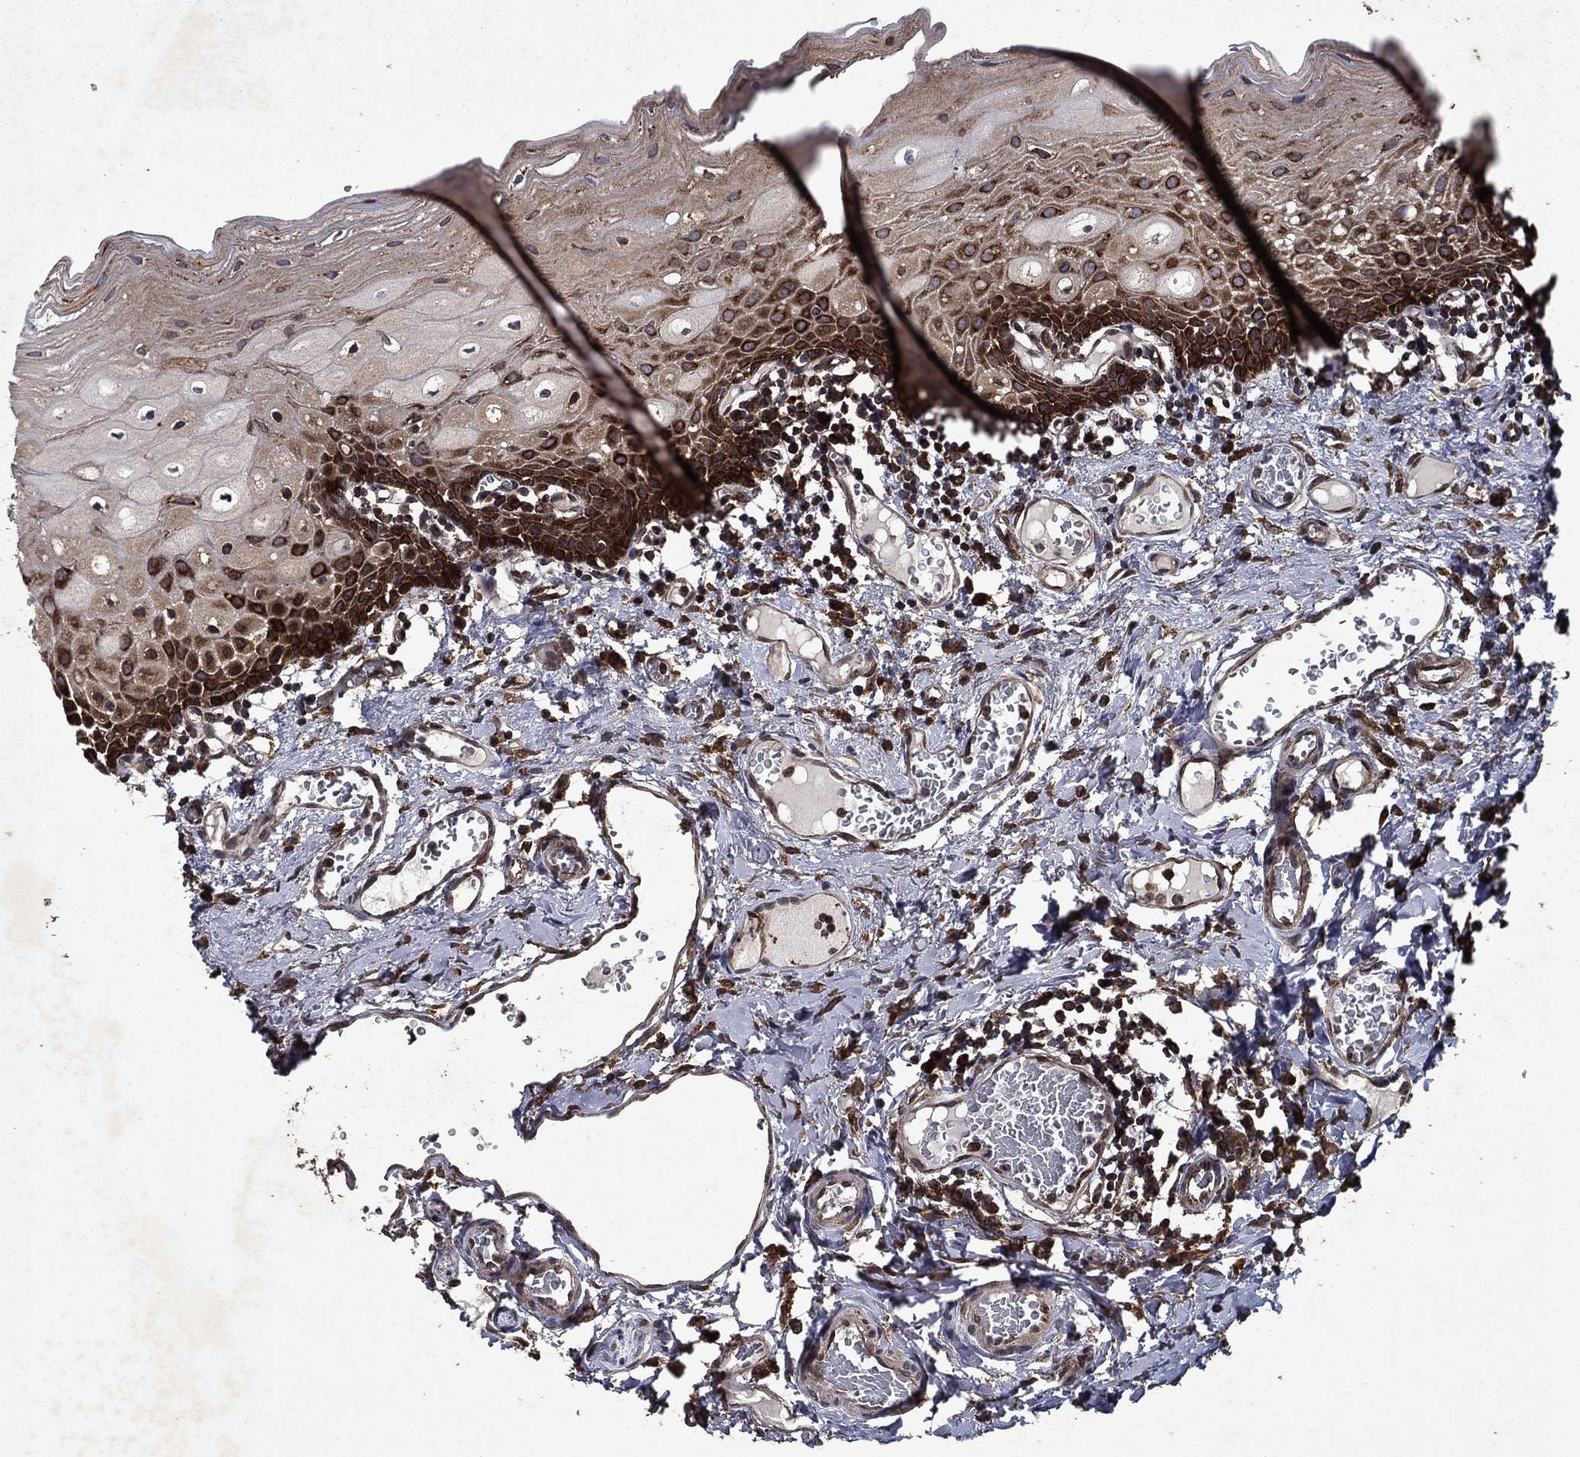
{"staining": {"intensity": "strong", "quantity": "25%-75%", "location": "cytoplasmic/membranous"}, "tissue": "oral mucosa", "cell_type": "Squamous epithelial cells", "image_type": "normal", "snomed": [{"axis": "morphology", "description": "Normal tissue, NOS"}, {"axis": "morphology", "description": "Squamous cell carcinoma, NOS"}, {"axis": "topography", "description": "Oral tissue"}, {"axis": "topography", "description": "Head-Neck"}], "caption": "This micrograph shows immunohistochemistry staining of benign human oral mucosa, with high strong cytoplasmic/membranous staining in about 25%-75% of squamous epithelial cells.", "gene": "EIF2B4", "patient": {"sex": "female", "age": 70}}